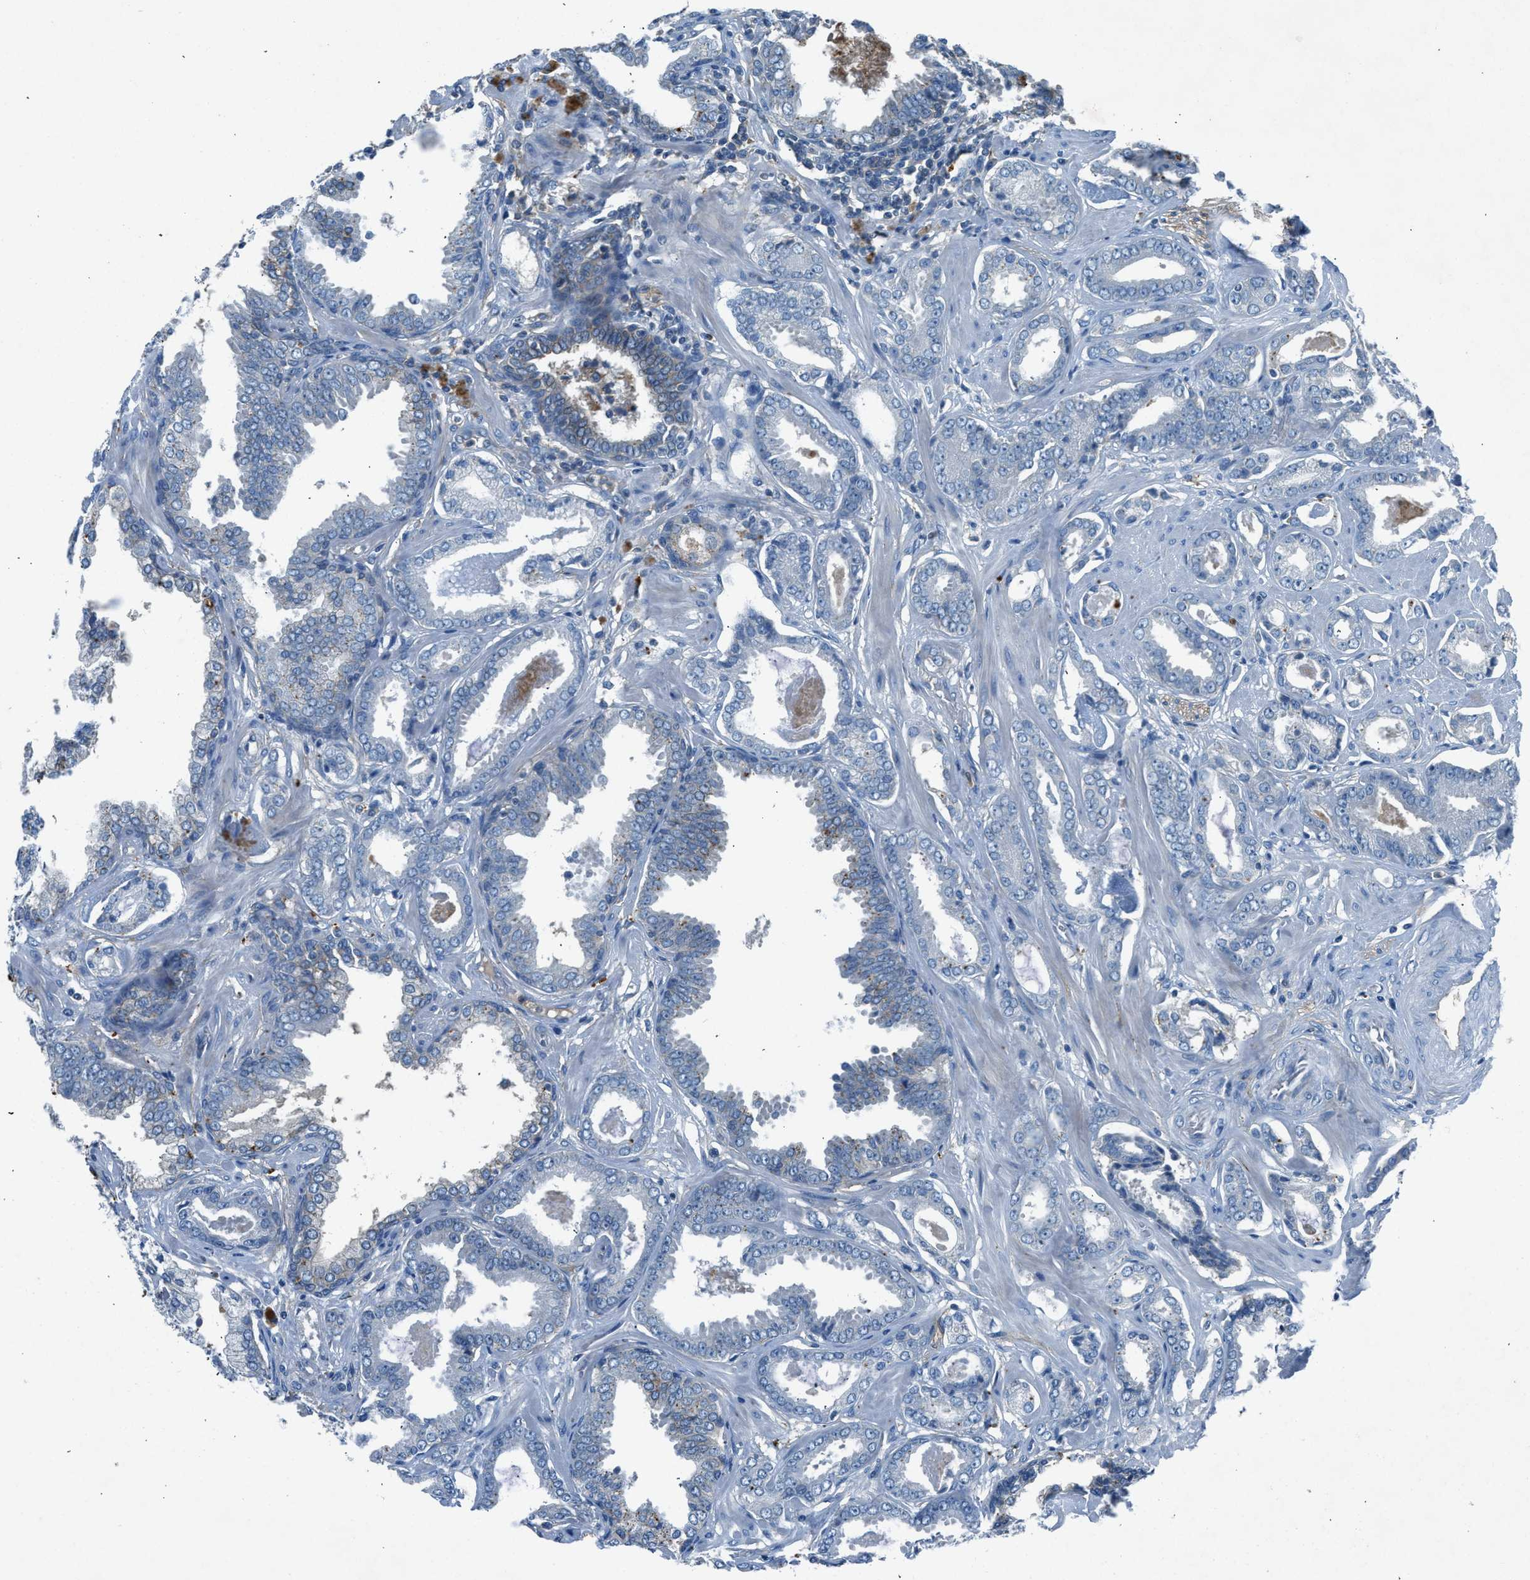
{"staining": {"intensity": "negative", "quantity": "none", "location": "none"}, "tissue": "prostate cancer", "cell_type": "Tumor cells", "image_type": "cancer", "snomed": [{"axis": "morphology", "description": "Adenocarcinoma, Low grade"}, {"axis": "topography", "description": "Prostate"}], "caption": "Immunohistochemistry (IHC) image of neoplastic tissue: prostate cancer stained with DAB (3,3'-diaminobenzidine) shows no significant protein positivity in tumor cells.", "gene": "BMP1", "patient": {"sex": "male", "age": 53}}